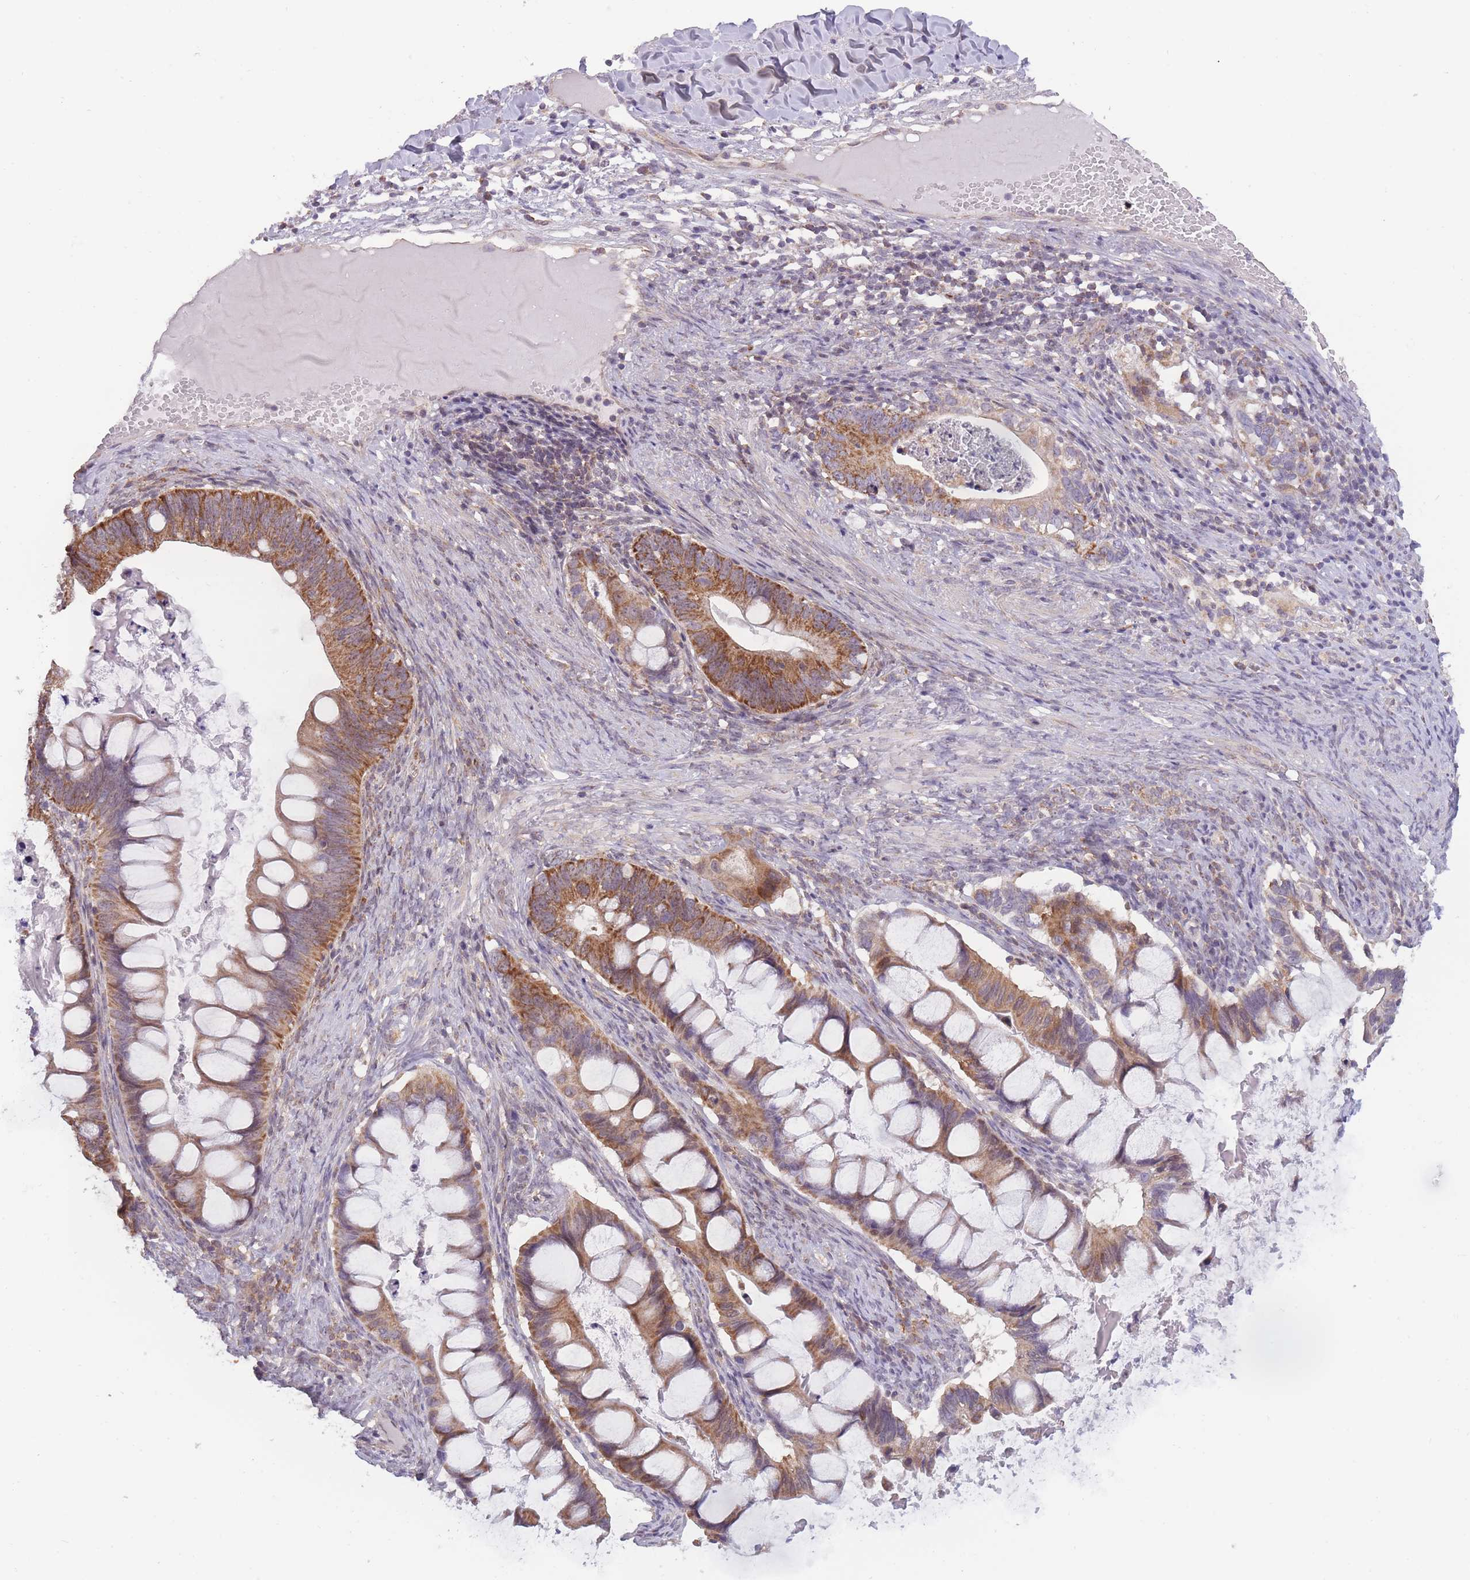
{"staining": {"intensity": "moderate", "quantity": ">75%", "location": "cytoplasmic/membranous"}, "tissue": "ovarian cancer", "cell_type": "Tumor cells", "image_type": "cancer", "snomed": [{"axis": "morphology", "description": "Cystadenocarcinoma, mucinous, NOS"}, {"axis": "topography", "description": "Ovary"}], "caption": "Tumor cells reveal medium levels of moderate cytoplasmic/membranous positivity in about >75% of cells in human mucinous cystadenocarcinoma (ovarian). Immunohistochemistry (ihc) stains the protein in brown and the nuclei are stained blue.", "gene": "MRPS18C", "patient": {"sex": "female", "age": 61}}